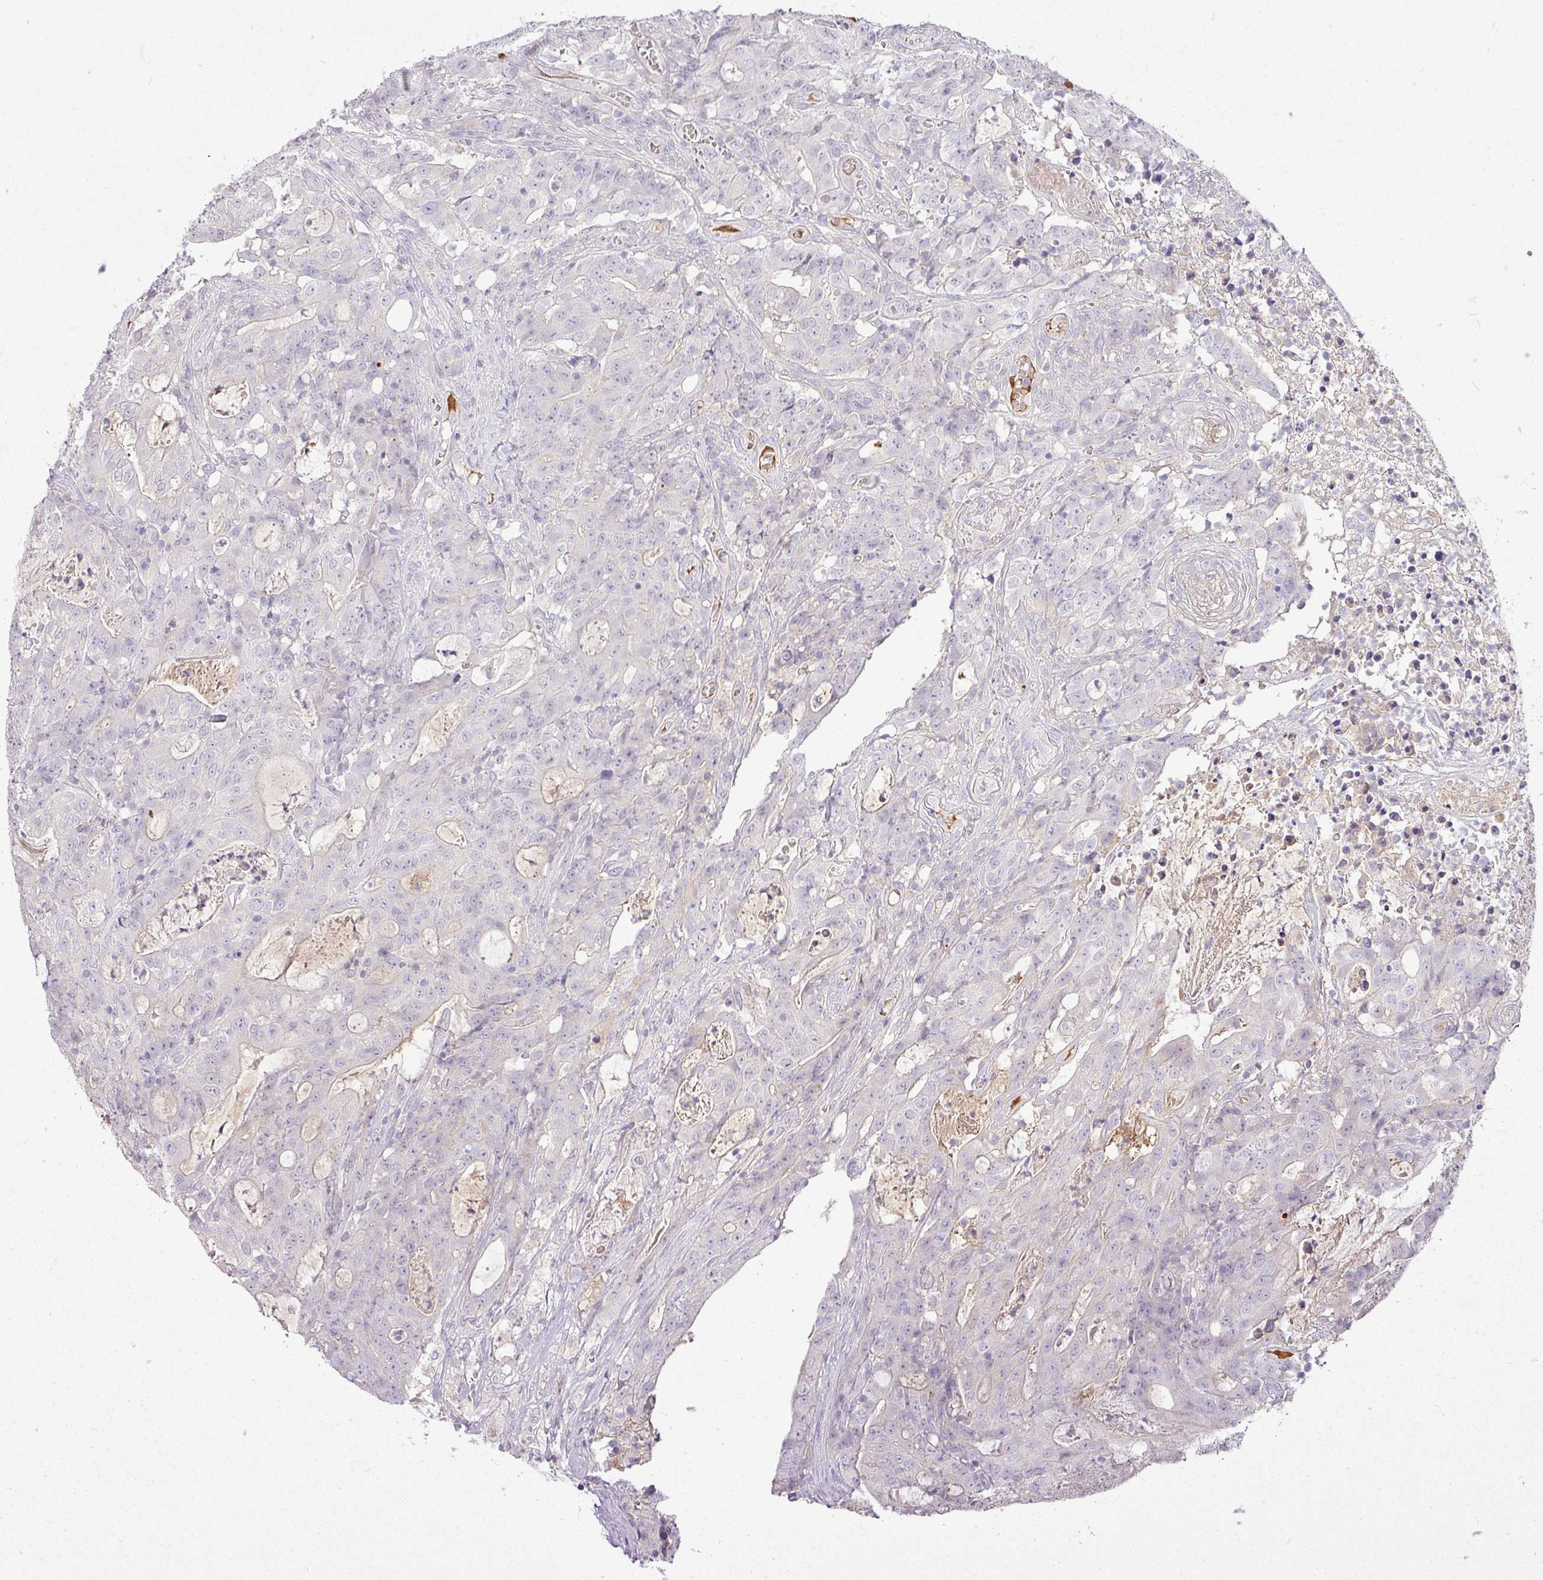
{"staining": {"intensity": "negative", "quantity": "none", "location": "none"}, "tissue": "colorectal cancer", "cell_type": "Tumor cells", "image_type": "cancer", "snomed": [{"axis": "morphology", "description": "Adenocarcinoma, NOS"}, {"axis": "topography", "description": "Colon"}], "caption": "Histopathology image shows no significant protein staining in tumor cells of colorectal cancer.", "gene": "APOM", "patient": {"sex": "male", "age": 83}}